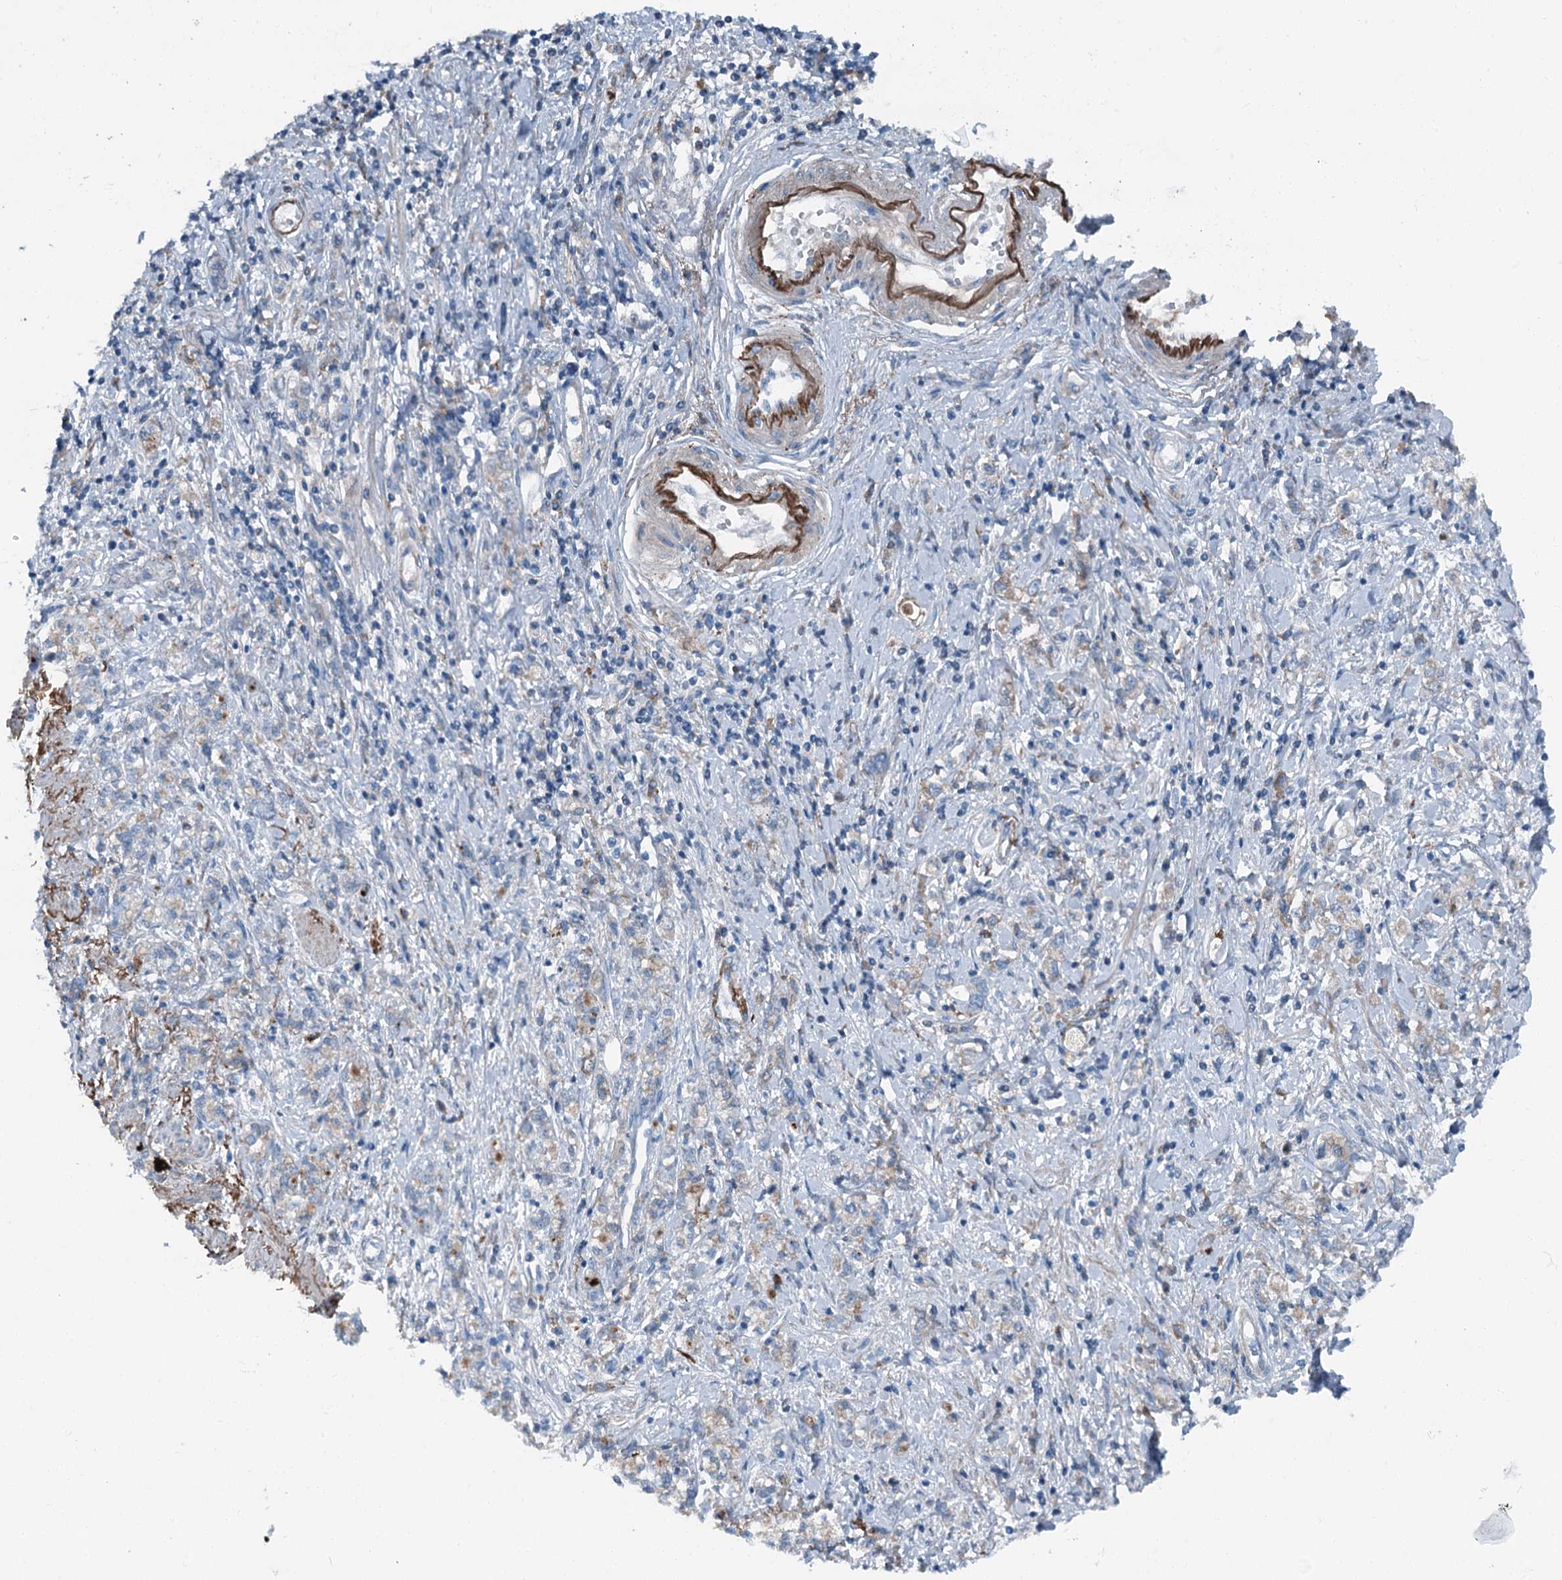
{"staining": {"intensity": "weak", "quantity": "<25%", "location": "cytoplasmic/membranous"}, "tissue": "stomach cancer", "cell_type": "Tumor cells", "image_type": "cancer", "snomed": [{"axis": "morphology", "description": "Adenocarcinoma, NOS"}, {"axis": "topography", "description": "Stomach"}], "caption": "Immunohistochemistry (IHC) of human stomach cancer (adenocarcinoma) exhibits no staining in tumor cells. The staining was performed using DAB (3,3'-diaminobenzidine) to visualize the protein expression in brown, while the nuclei were stained in blue with hematoxylin (Magnification: 20x).", "gene": "AXL", "patient": {"sex": "female", "age": 76}}